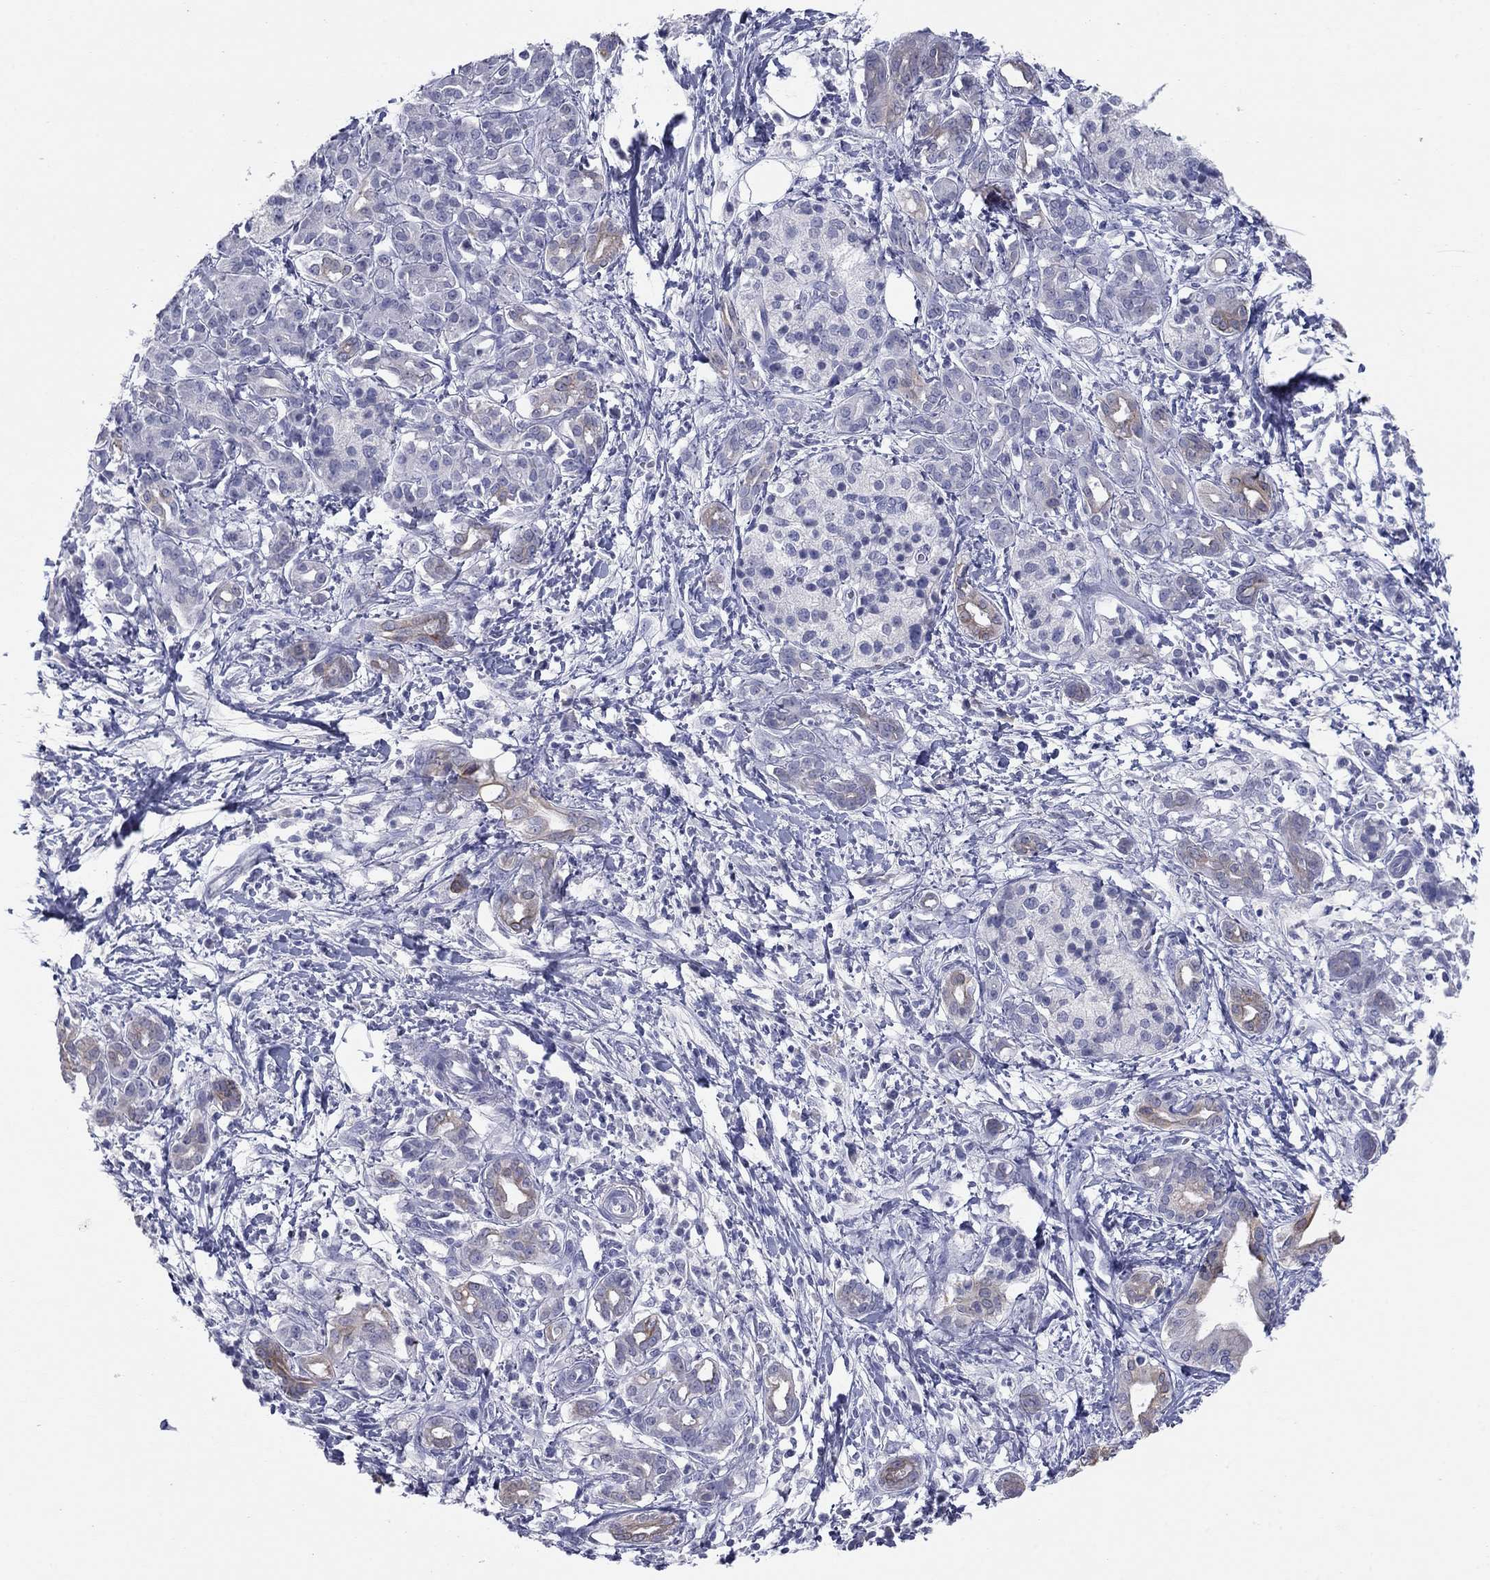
{"staining": {"intensity": "weak", "quantity": "<25%", "location": "cytoplasmic/membranous"}, "tissue": "pancreatic cancer", "cell_type": "Tumor cells", "image_type": "cancer", "snomed": [{"axis": "morphology", "description": "Adenocarcinoma, NOS"}, {"axis": "topography", "description": "Pancreas"}], "caption": "Image shows no significant protein positivity in tumor cells of pancreatic adenocarcinoma.", "gene": "KRT75", "patient": {"sex": "male", "age": 72}}